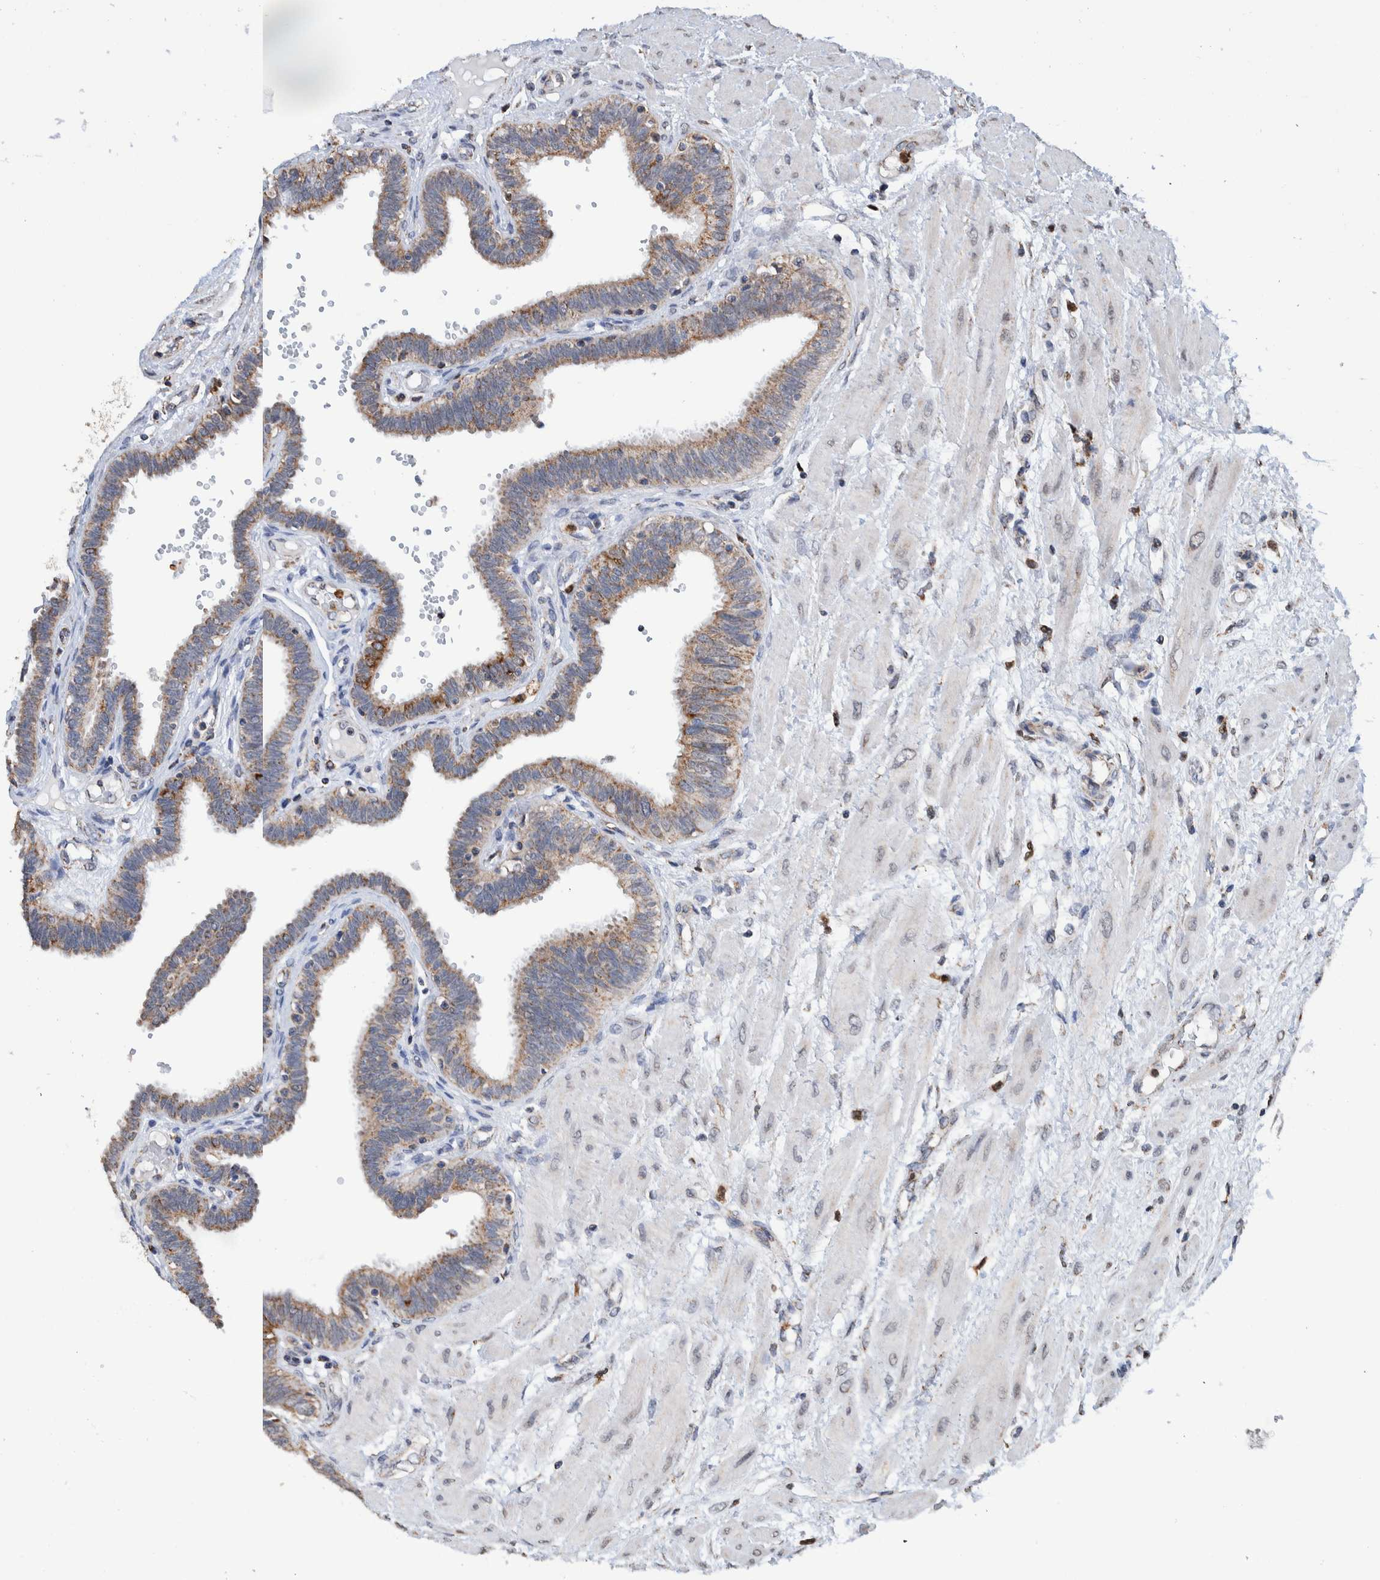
{"staining": {"intensity": "moderate", "quantity": ">75%", "location": "cytoplasmic/membranous"}, "tissue": "fallopian tube", "cell_type": "Glandular cells", "image_type": "normal", "snomed": [{"axis": "morphology", "description": "Normal tissue, NOS"}, {"axis": "topography", "description": "Fallopian tube"}], "caption": "DAB immunohistochemical staining of benign human fallopian tube demonstrates moderate cytoplasmic/membranous protein staining in approximately >75% of glandular cells. (IHC, brightfield microscopy, high magnification).", "gene": "DECR1", "patient": {"sex": "female", "age": 32}}